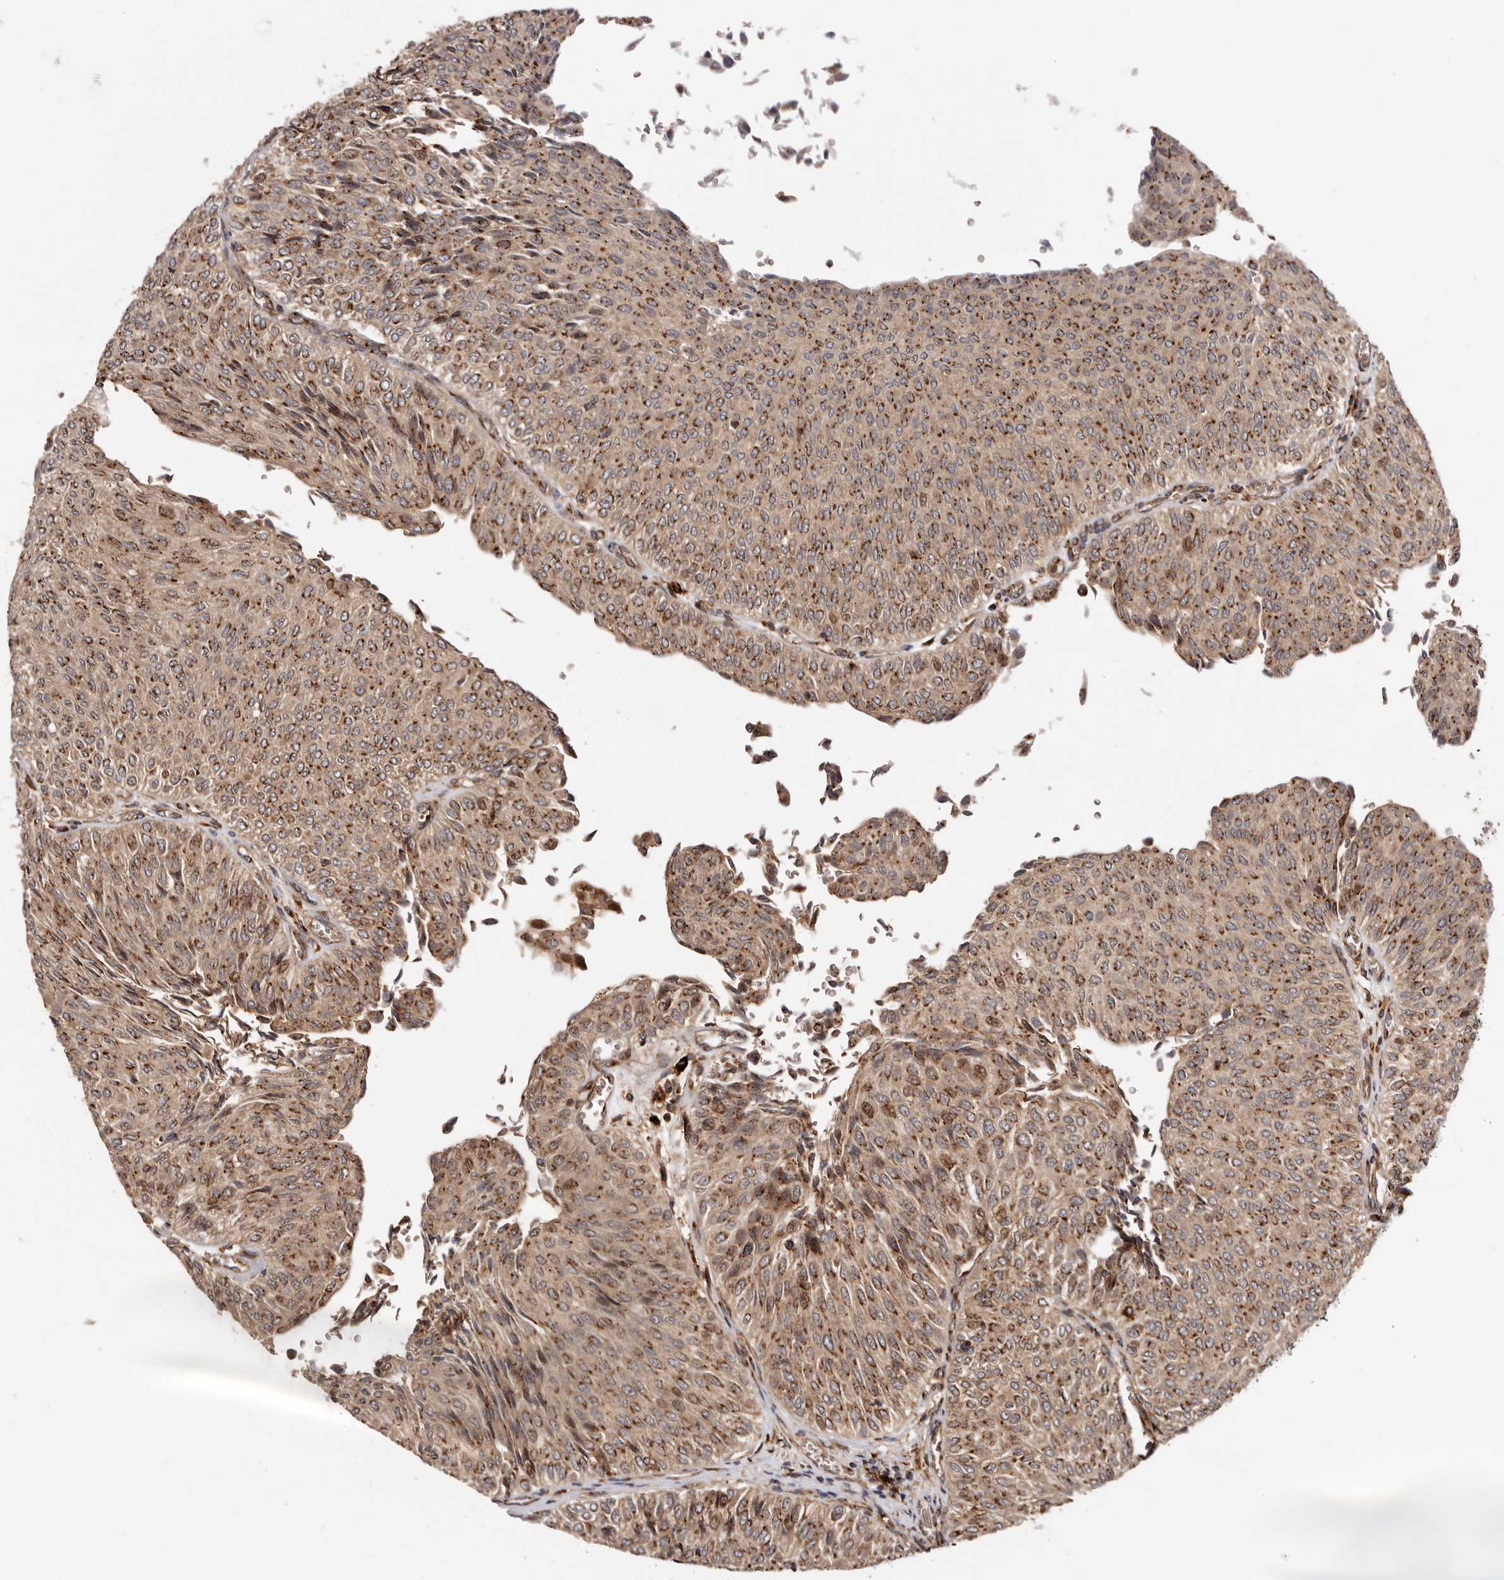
{"staining": {"intensity": "strong", "quantity": ">75%", "location": "cytoplasmic/membranous"}, "tissue": "urothelial cancer", "cell_type": "Tumor cells", "image_type": "cancer", "snomed": [{"axis": "morphology", "description": "Urothelial carcinoma, Low grade"}, {"axis": "topography", "description": "Urinary bladder"}], "caption": "Urothelial cancer stained with a brown dye demonstrates strong cytoplasmic/membranous positive positivity in about >75% of tumor cells.", "gene": "GPR27", "patient": {"sex": "male", "age": 78}}